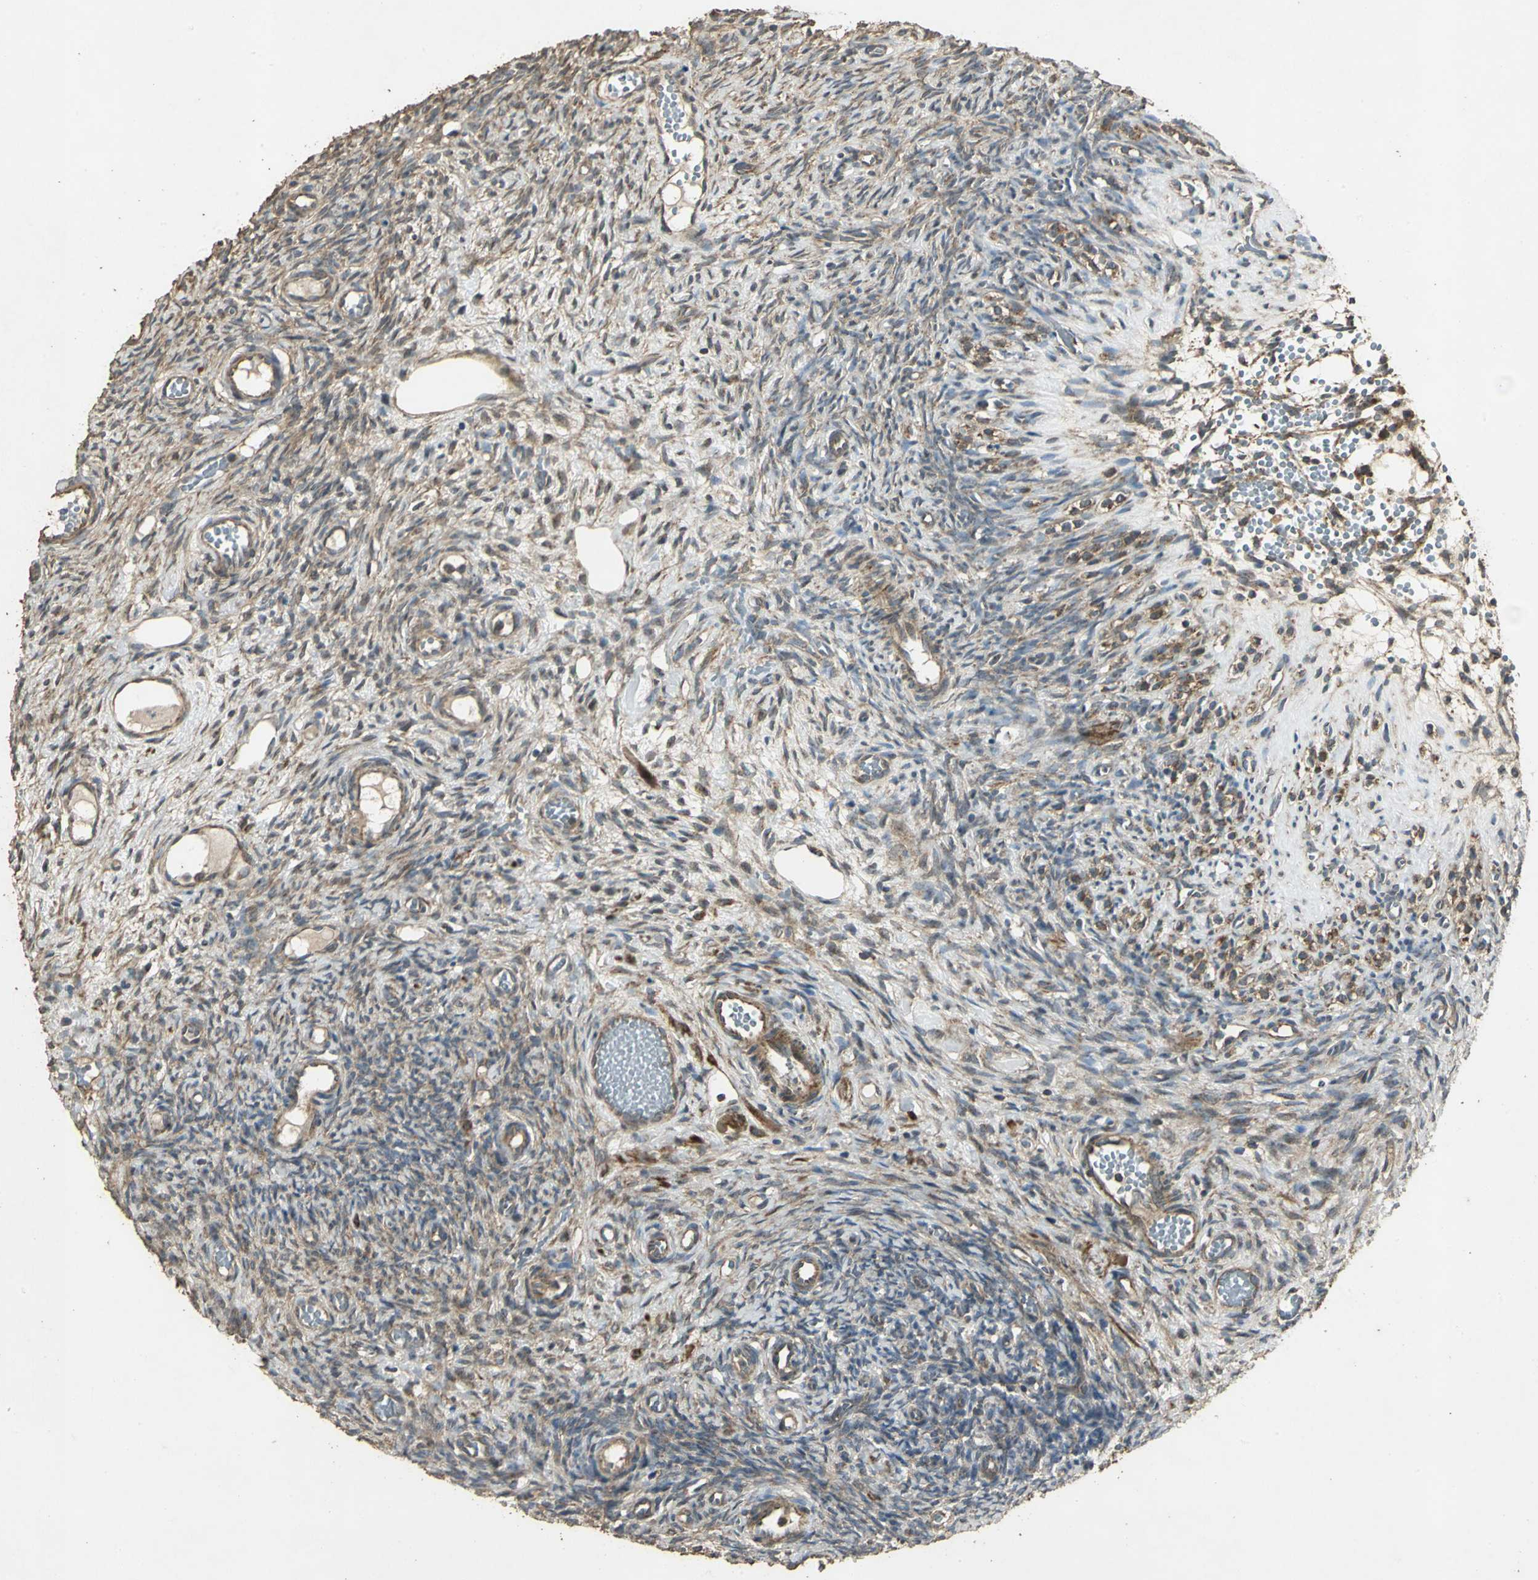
{"staining": {"intensity": "moderate", "quantity": "25%-75%", "location": "cytoplasmic/membranous"}, "tissue": "ovary", "cell_type": "Follicle cells", "image_type": "normal", "snomed": [{"axis": "morphology", "description": "Normal tissue, NOS"}, {"axis": "topography", "description": "Ovary"}], "caption": "An image showing moderate cytoplasmic/membranous positivity in about 25%-75% of follicle cells in benign ovary, as visualized by brown immunohistochemical staining.", "gene": "KANK1", "patient": {"sex": "female", "age": 35}}